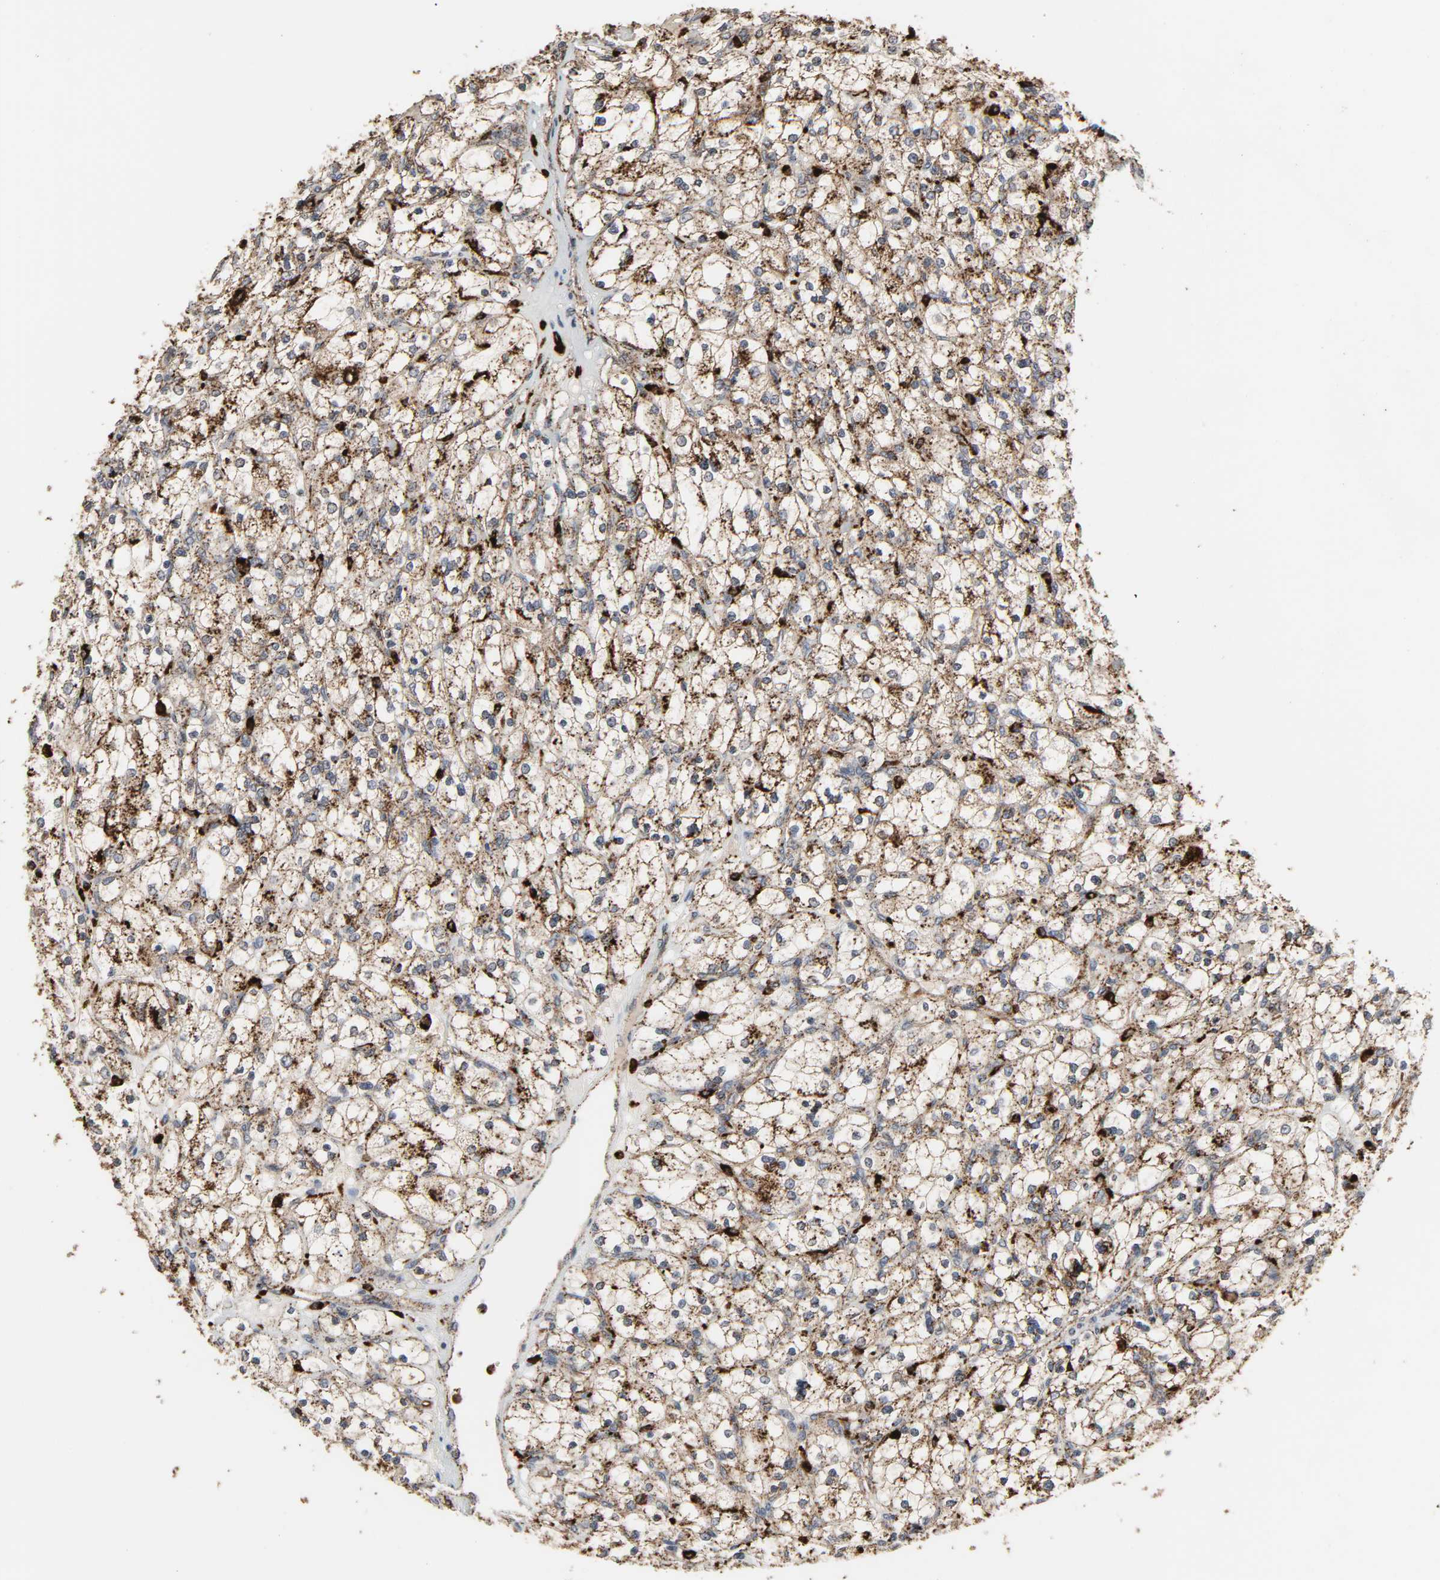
{"staining": {"intensity": "strong", "quantity": ">75%", "location": "cytoplasmic/membranous"}, "tissue": "renal cancer", "cell_type": "Tumor cells", "image_type": "cancer", "snomed": [{"axis": "morphology", "description": "Adenocarcinoma, NOS"}, {"axis": "topography", "description": "Kidney"}], "caption": "High-magnification brightfield microscopy of renal cancer stained with DAB (brown) and counterstained with hematoxylin (blue). tumor cells exhibit strong cytoplasmic/membranous staining is present in about>75% of cells.", "gene": "PSAP", "patient": {"sex": "female", "age": 83}}